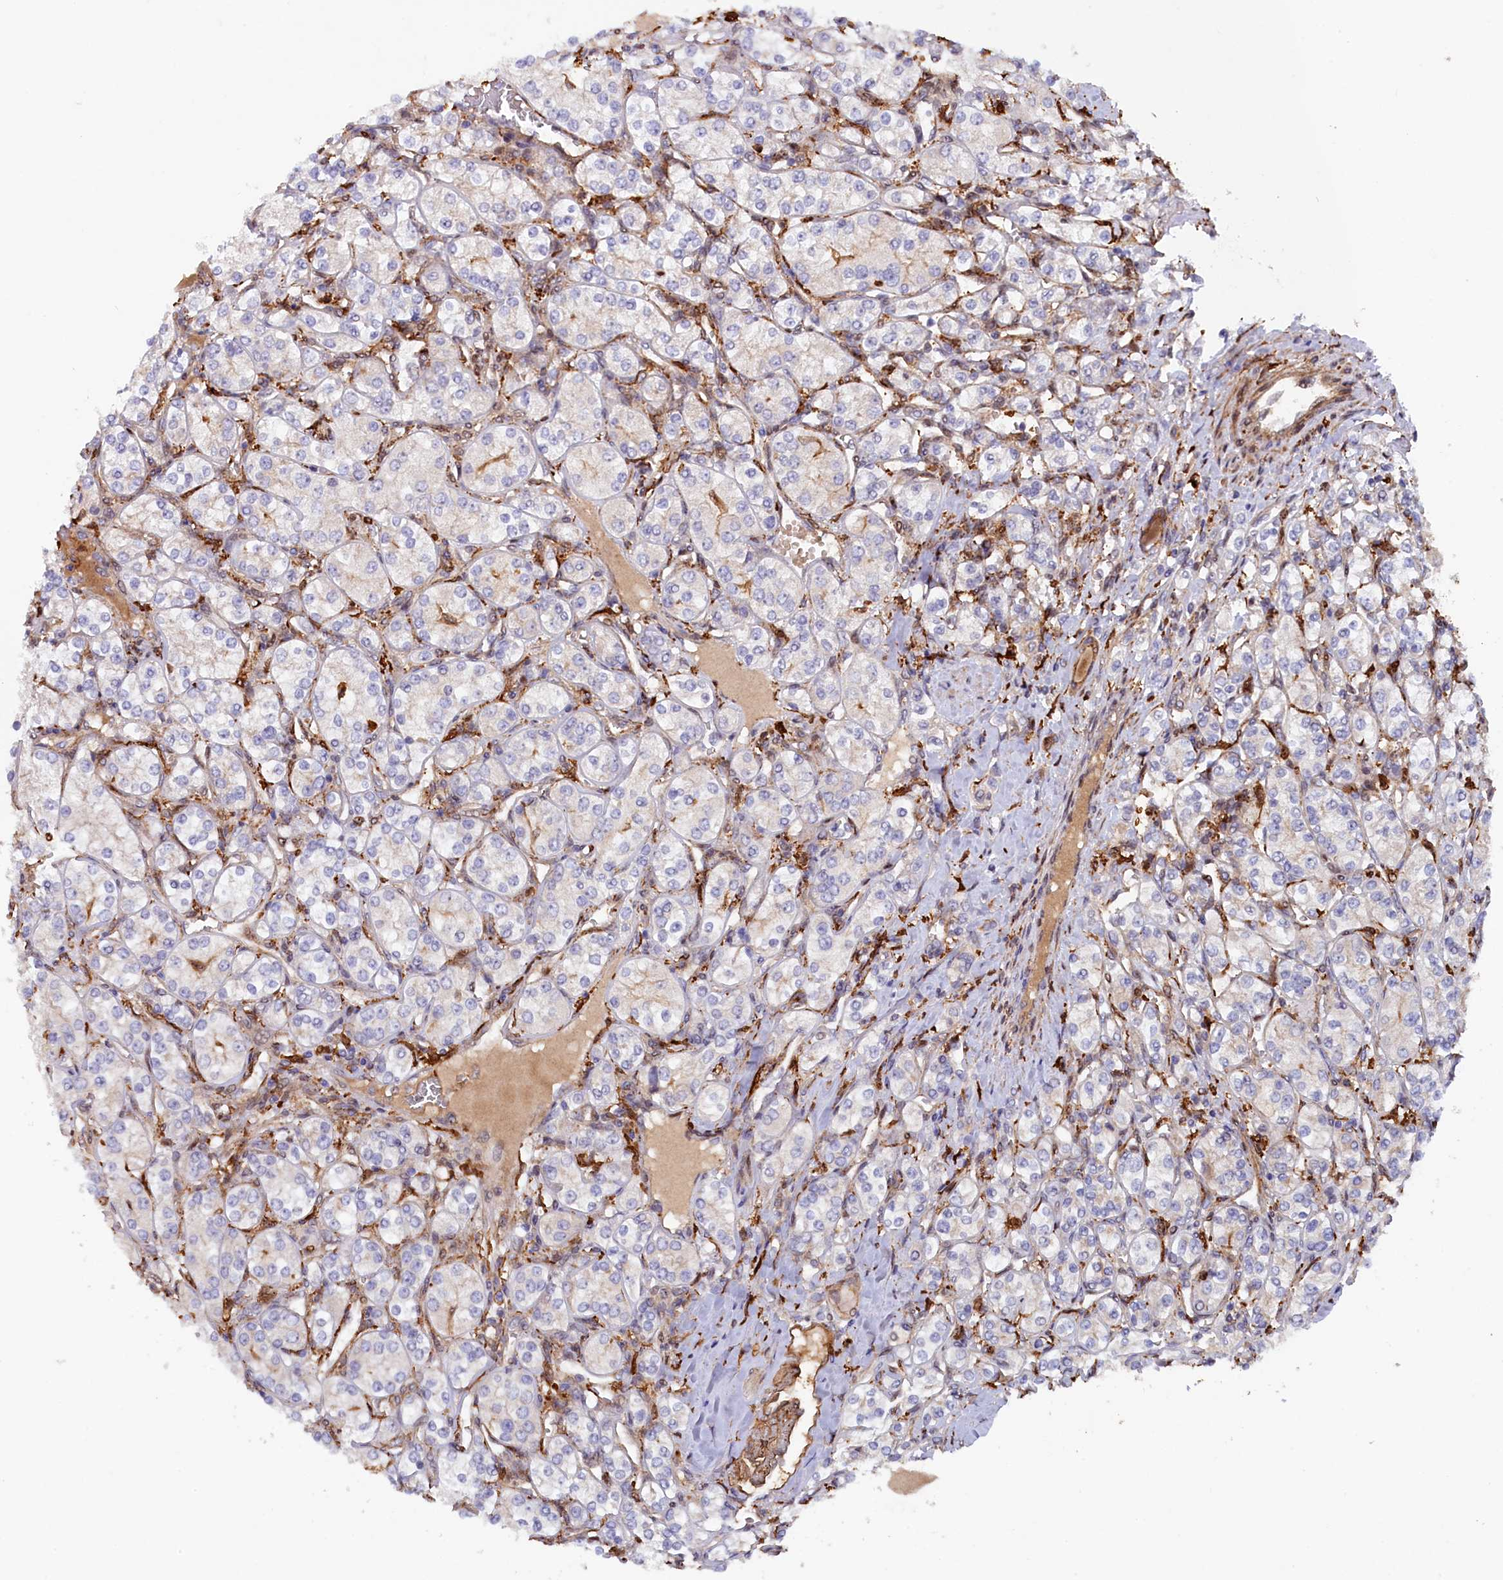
{"staining": {"intensity": "negative", "quantity": "none", "location": "none"}, "tissue": "renal cancer", "cell_type": "Tumor cells", "image_type": "cancer", "snomed": [{"axis": "morphology", "description": "Adenocarcinoma, NOS"}, {"axis": "topography", "description": "Kidney"}], "caption": "There is no significant expression in tumor cells of renal adenocarcinoma.", "gene": "FERMT1", "patient": {"sex": "male", "age": 77}}